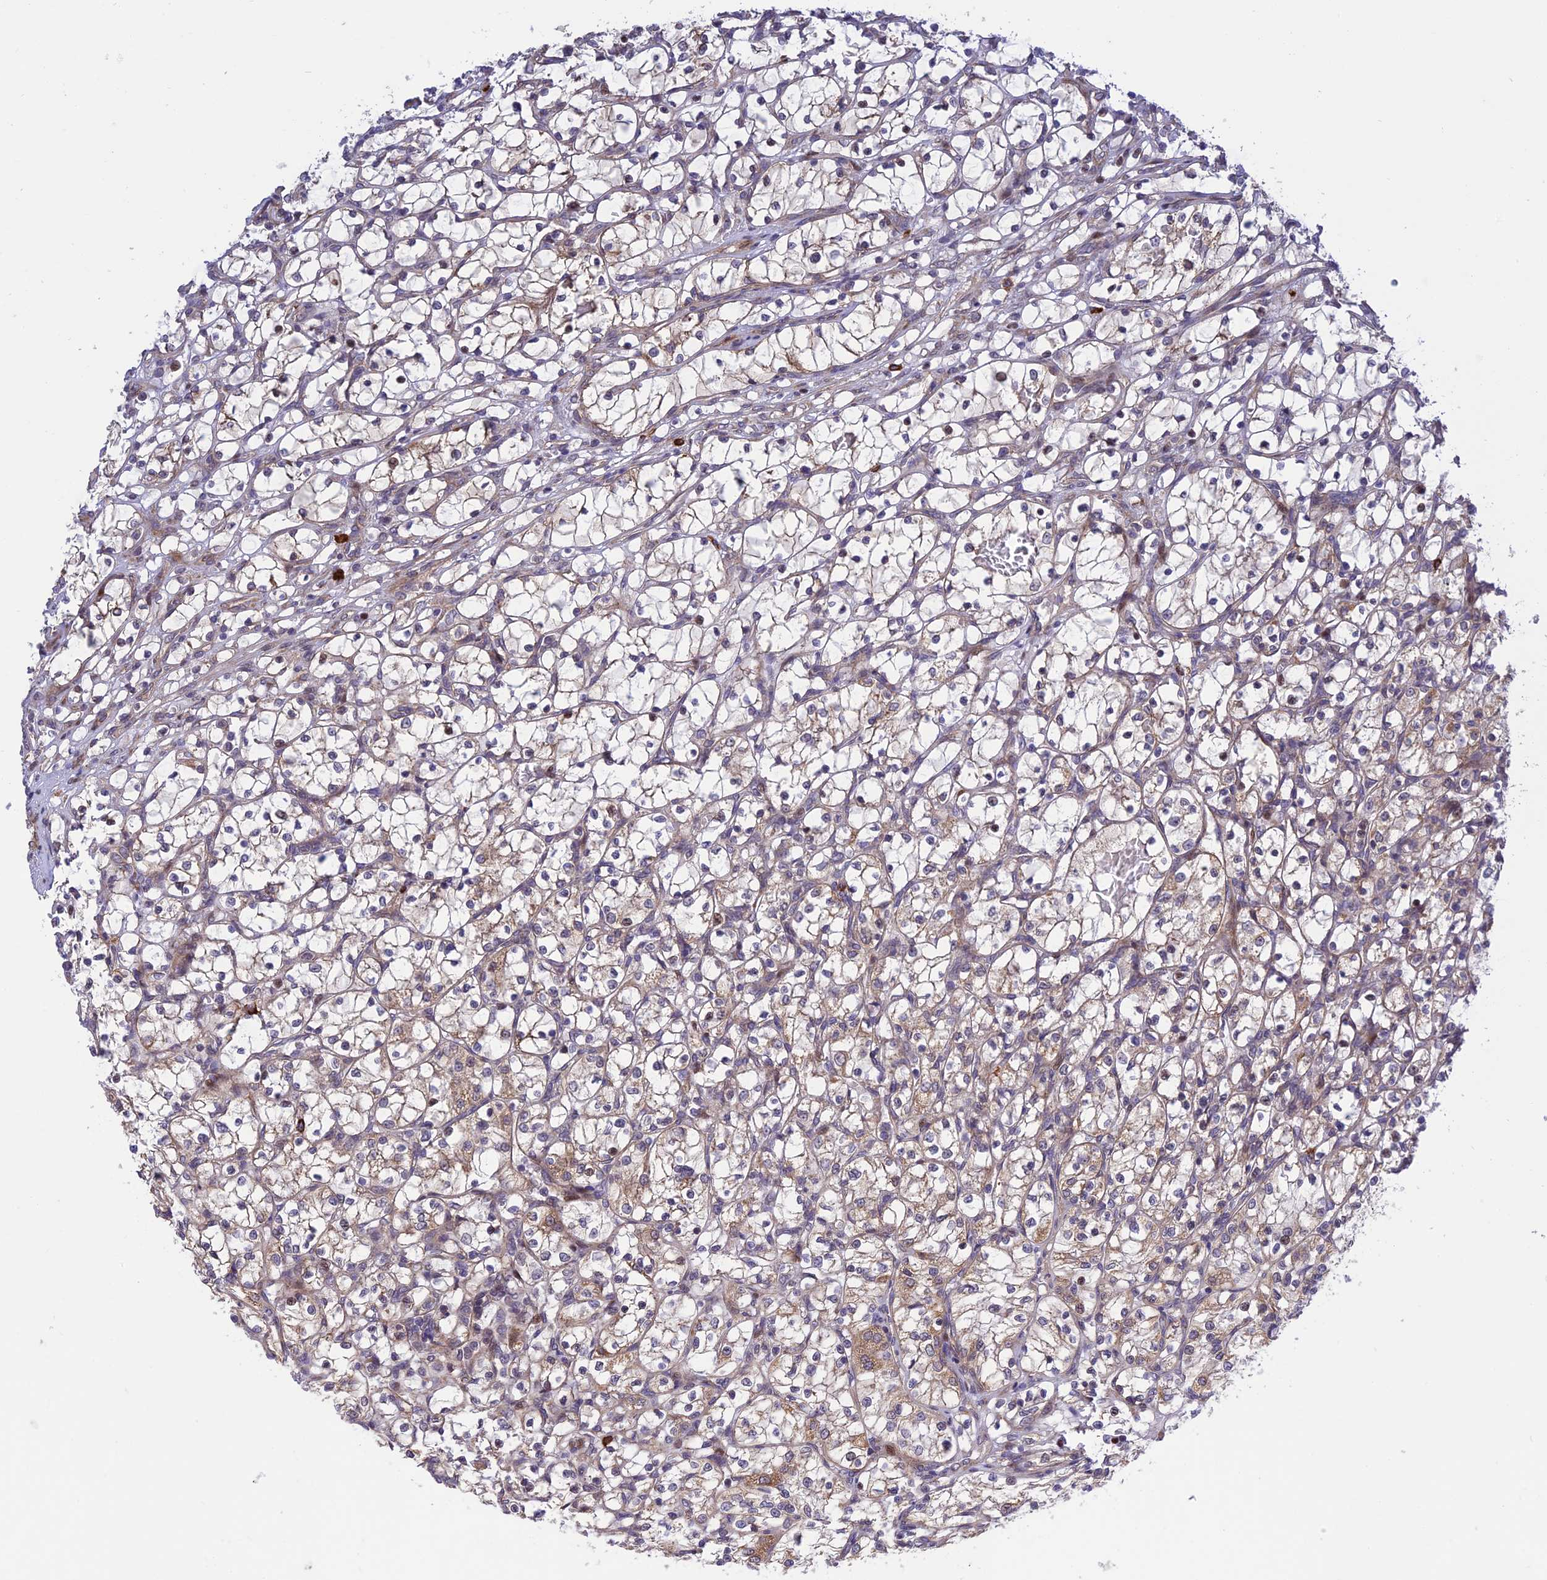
{"staining": {"intensity": "weak", "quantity": "<25%", "location": "cytoplasmic/membranous"}, "tissue": "renal cancer", "cell_type": "Tumor cells", "image_type": "cancer", "snomed": [{"axis": "morphology", "description": "Adenocarcinoma, NOS"}, {"axis": "topography", "description": "Kidney"}], "caption": "Immunohistochemistry image of neoplastic tissue: human adenocarcinoma (renal) stained with DAB displays no significant protein staining in tumor cells.", "gene": "PLEKHG2", "patient": {"sex": "female", "age": 69}}